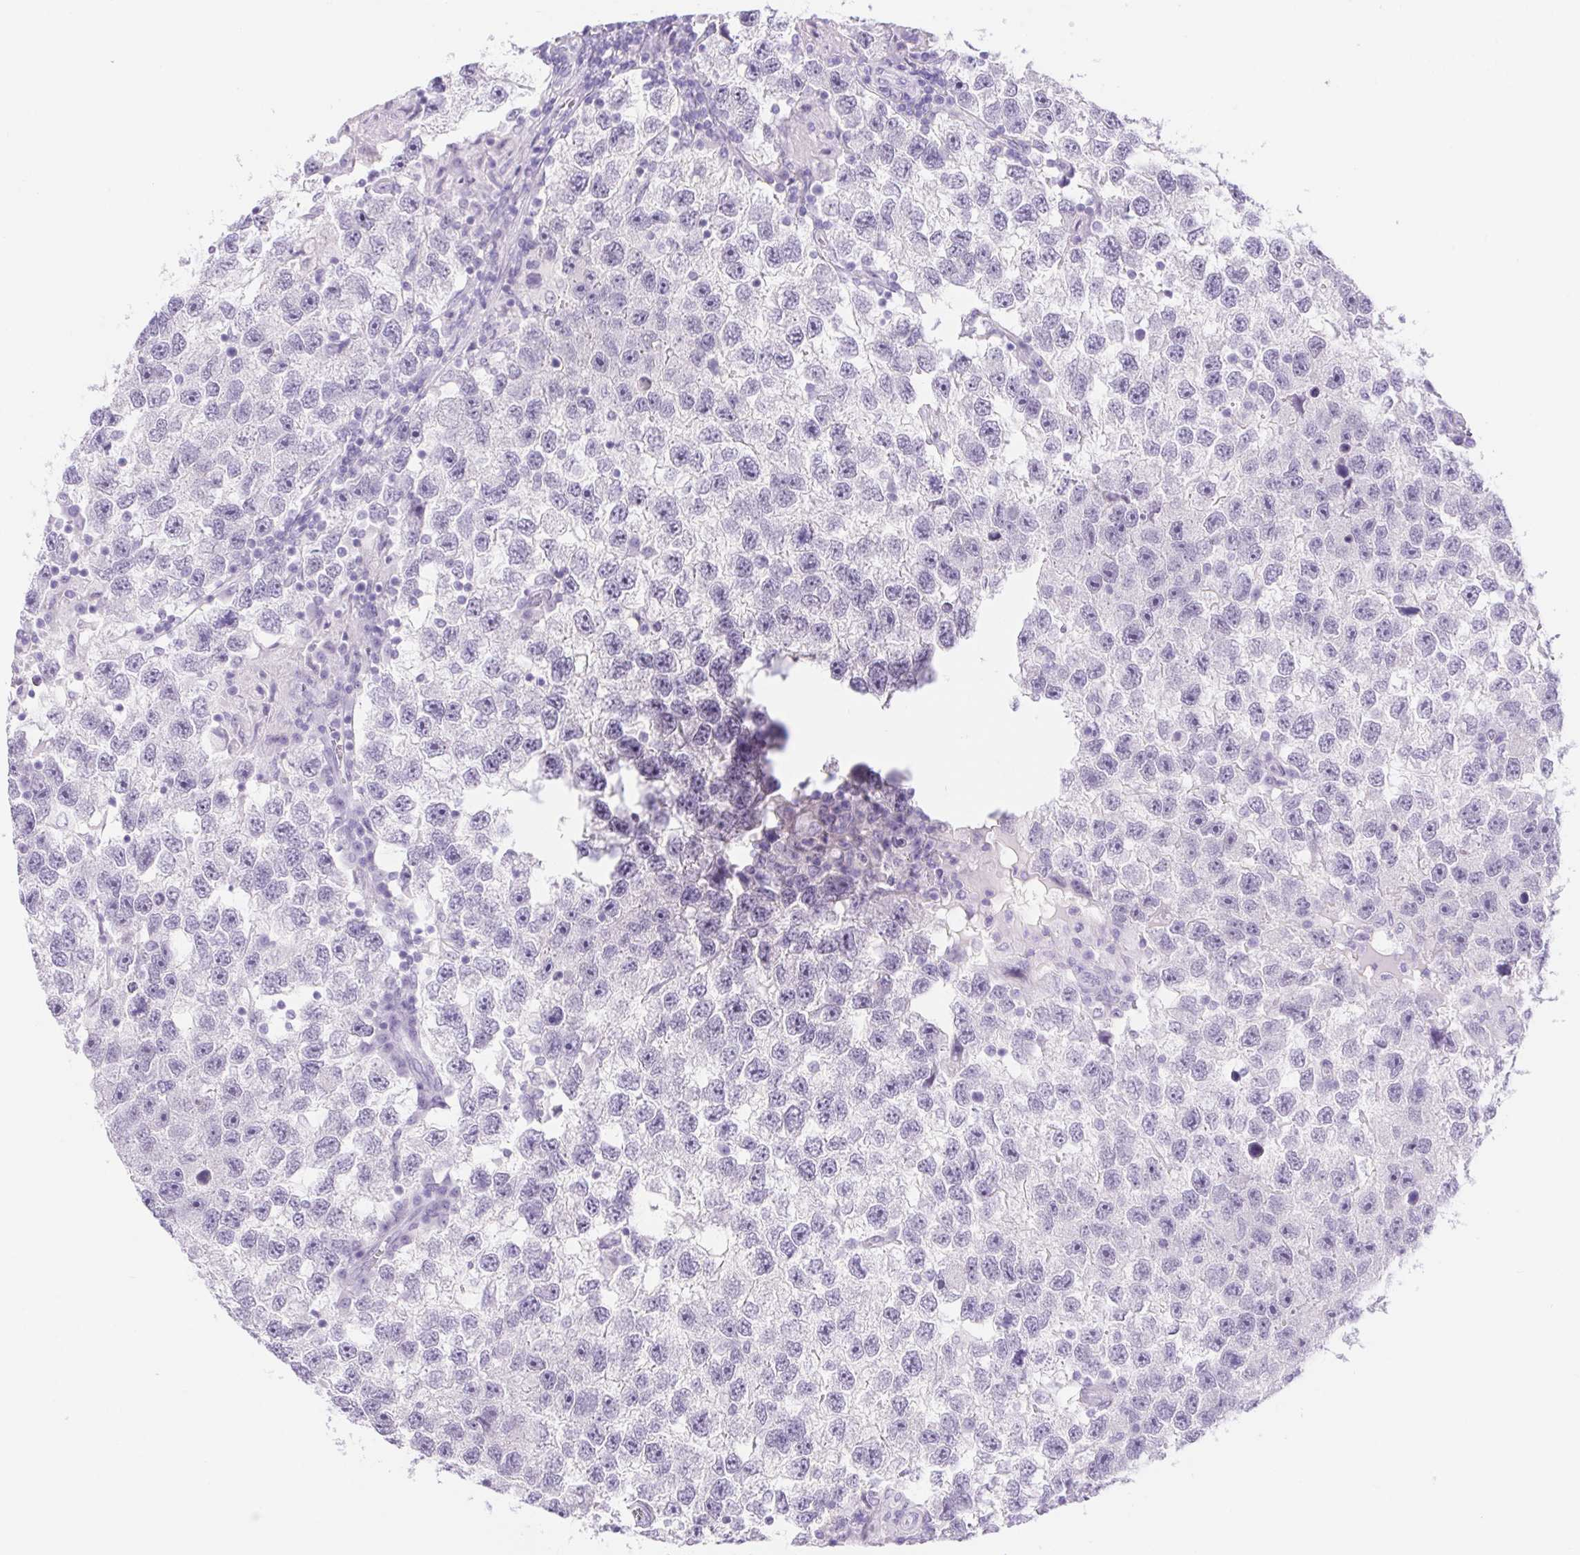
{"staining": {"intensity": "negative", "quantity": "none", "location": "none"}, "tissue": "testis cancer", "cell_type": "Tumor cells", "image_type": "cancer", "snomed": [{"axis": "morphology", "description": "Seminoma, NOS"}, {"axis": "topography", "description": "Testis"}], "caption": "High power microscopy image of an immunohistochemistry (IHC) histopathology image of testis cancer (seminoma), revealing no significant staining in tumor cells.", "gene": "CAND1", "patient": {"sex": "male", "age": 26}}